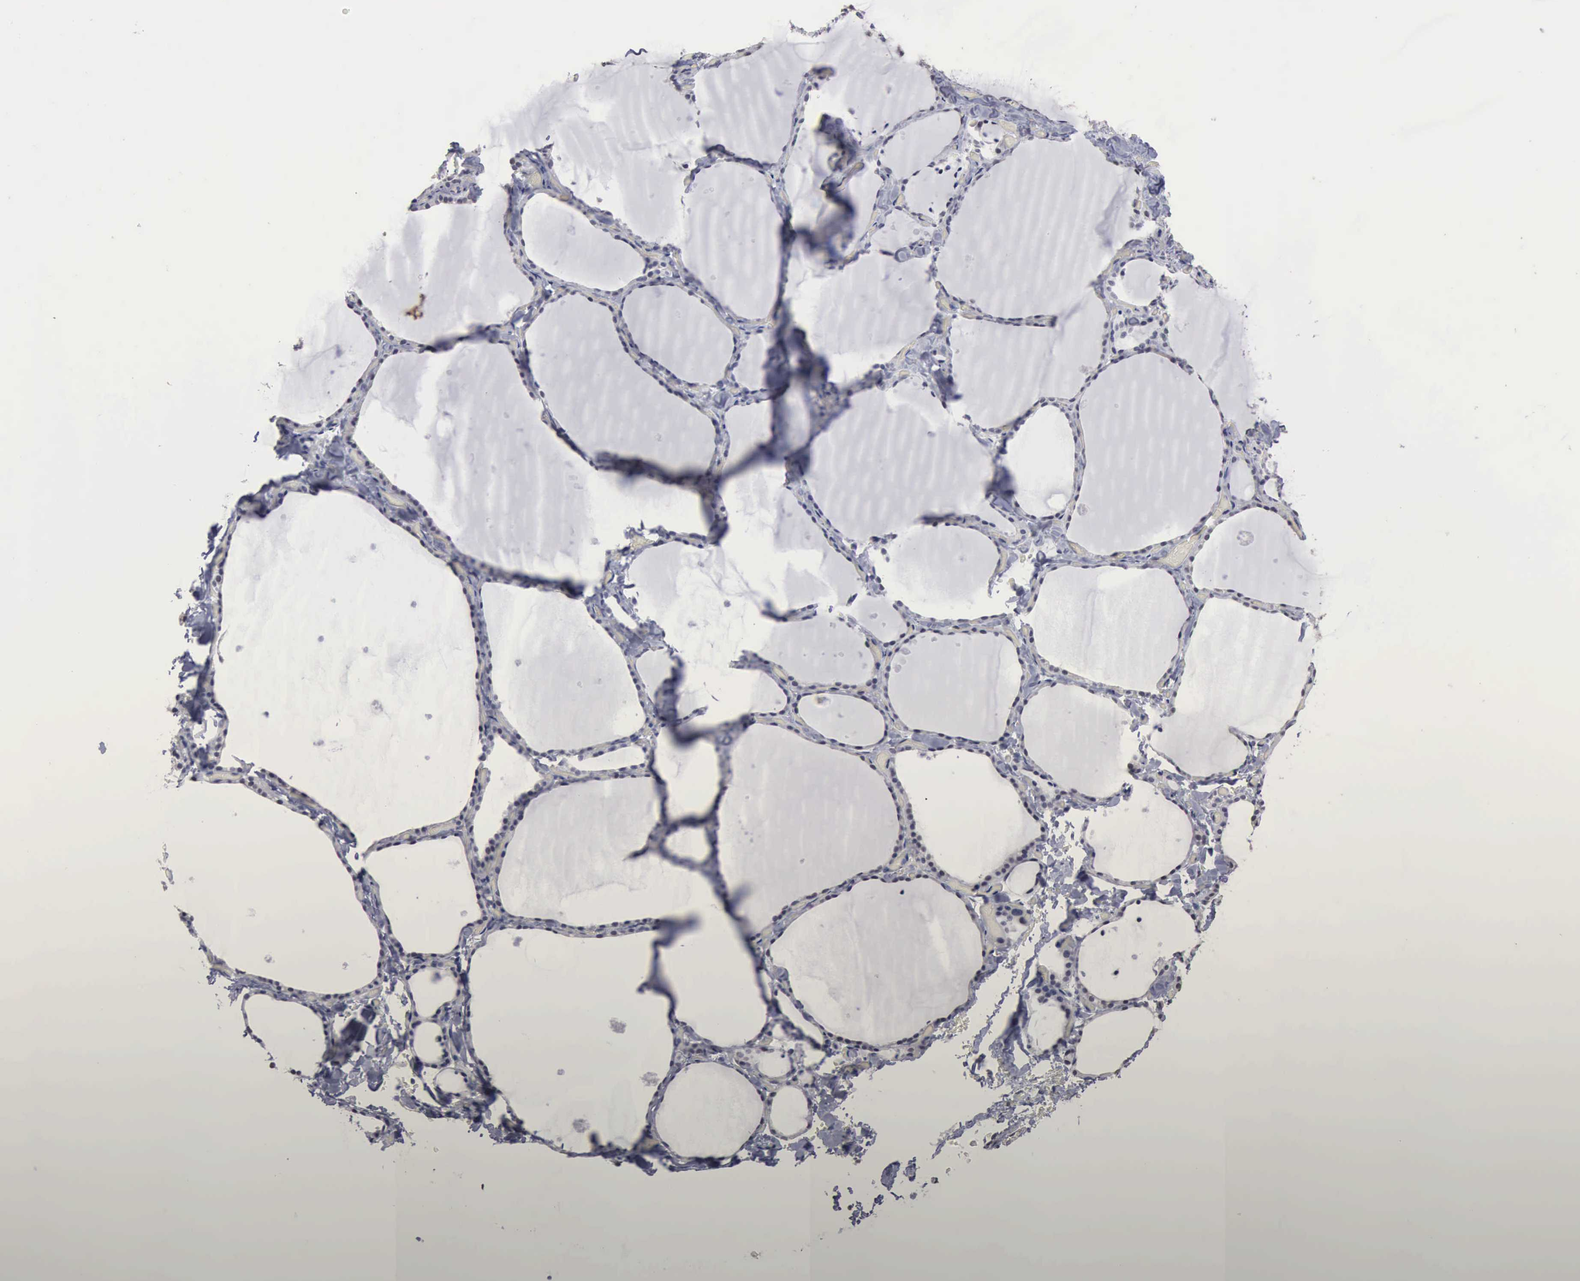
{"staining": {"intensity": "weak", "quantity": "<25%", "location": "nuclear"}, "tissue": "thyroid gland", "cell_type": "Glandular cells", "image_type": "normal", "snomed": [{"axis": "morphology", "description": "Normal tissue, NOS"}, {"axis": "topography", "description": "Thyroid gland"}], "caption": "This photomicrograph is of normal thyroid gland stained with immunohistochemistry (IHC) to label a protein in brown with the nuclei are counter-stained blue. There is no expression in glandular cells.", "gene": "UPB1", "patient": {"sex": "male", "age": 34}}